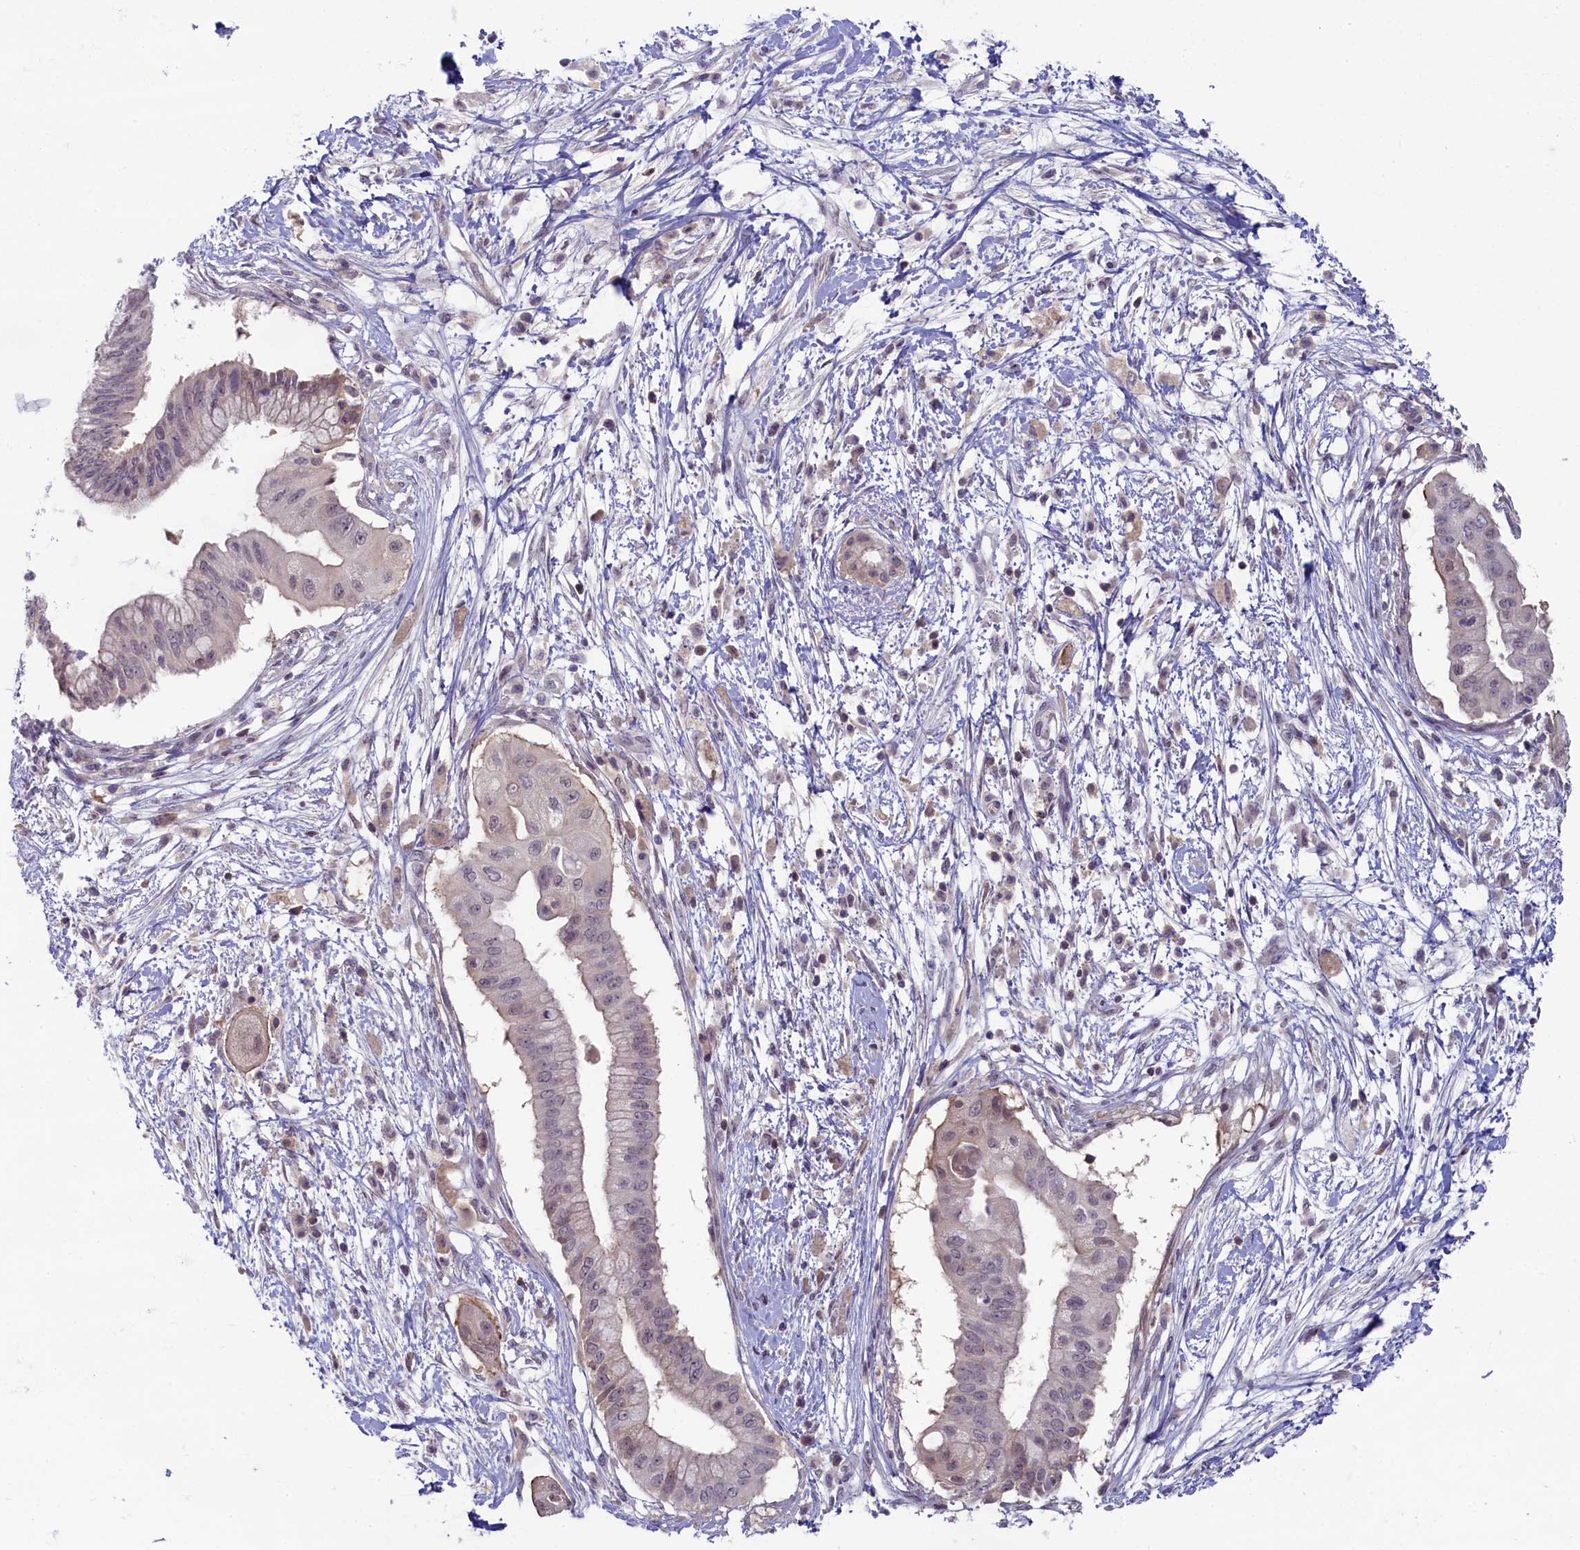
{"staining": {"intensity": "weak", "quantity": "25%-75%", "location": "nuclear"}, "tissue": "pancreatic cancer", "cell_type": "Tumor cells", "image_type": "cancer", "snomed": [{"axis": "morphology", "description": "Adenocarcinoma, NOS"}, {"axis": "topography", "description": "Pancreas"}], "caption": "There is low levels of weak nuclear staining in tumor cells of pancreatic cancer (adenocarcinoma), as demonstrated by immunohistochemical staining (brown color).", "gene": "CRAMP1", "patient": {"sex": "male", "age": 68}}